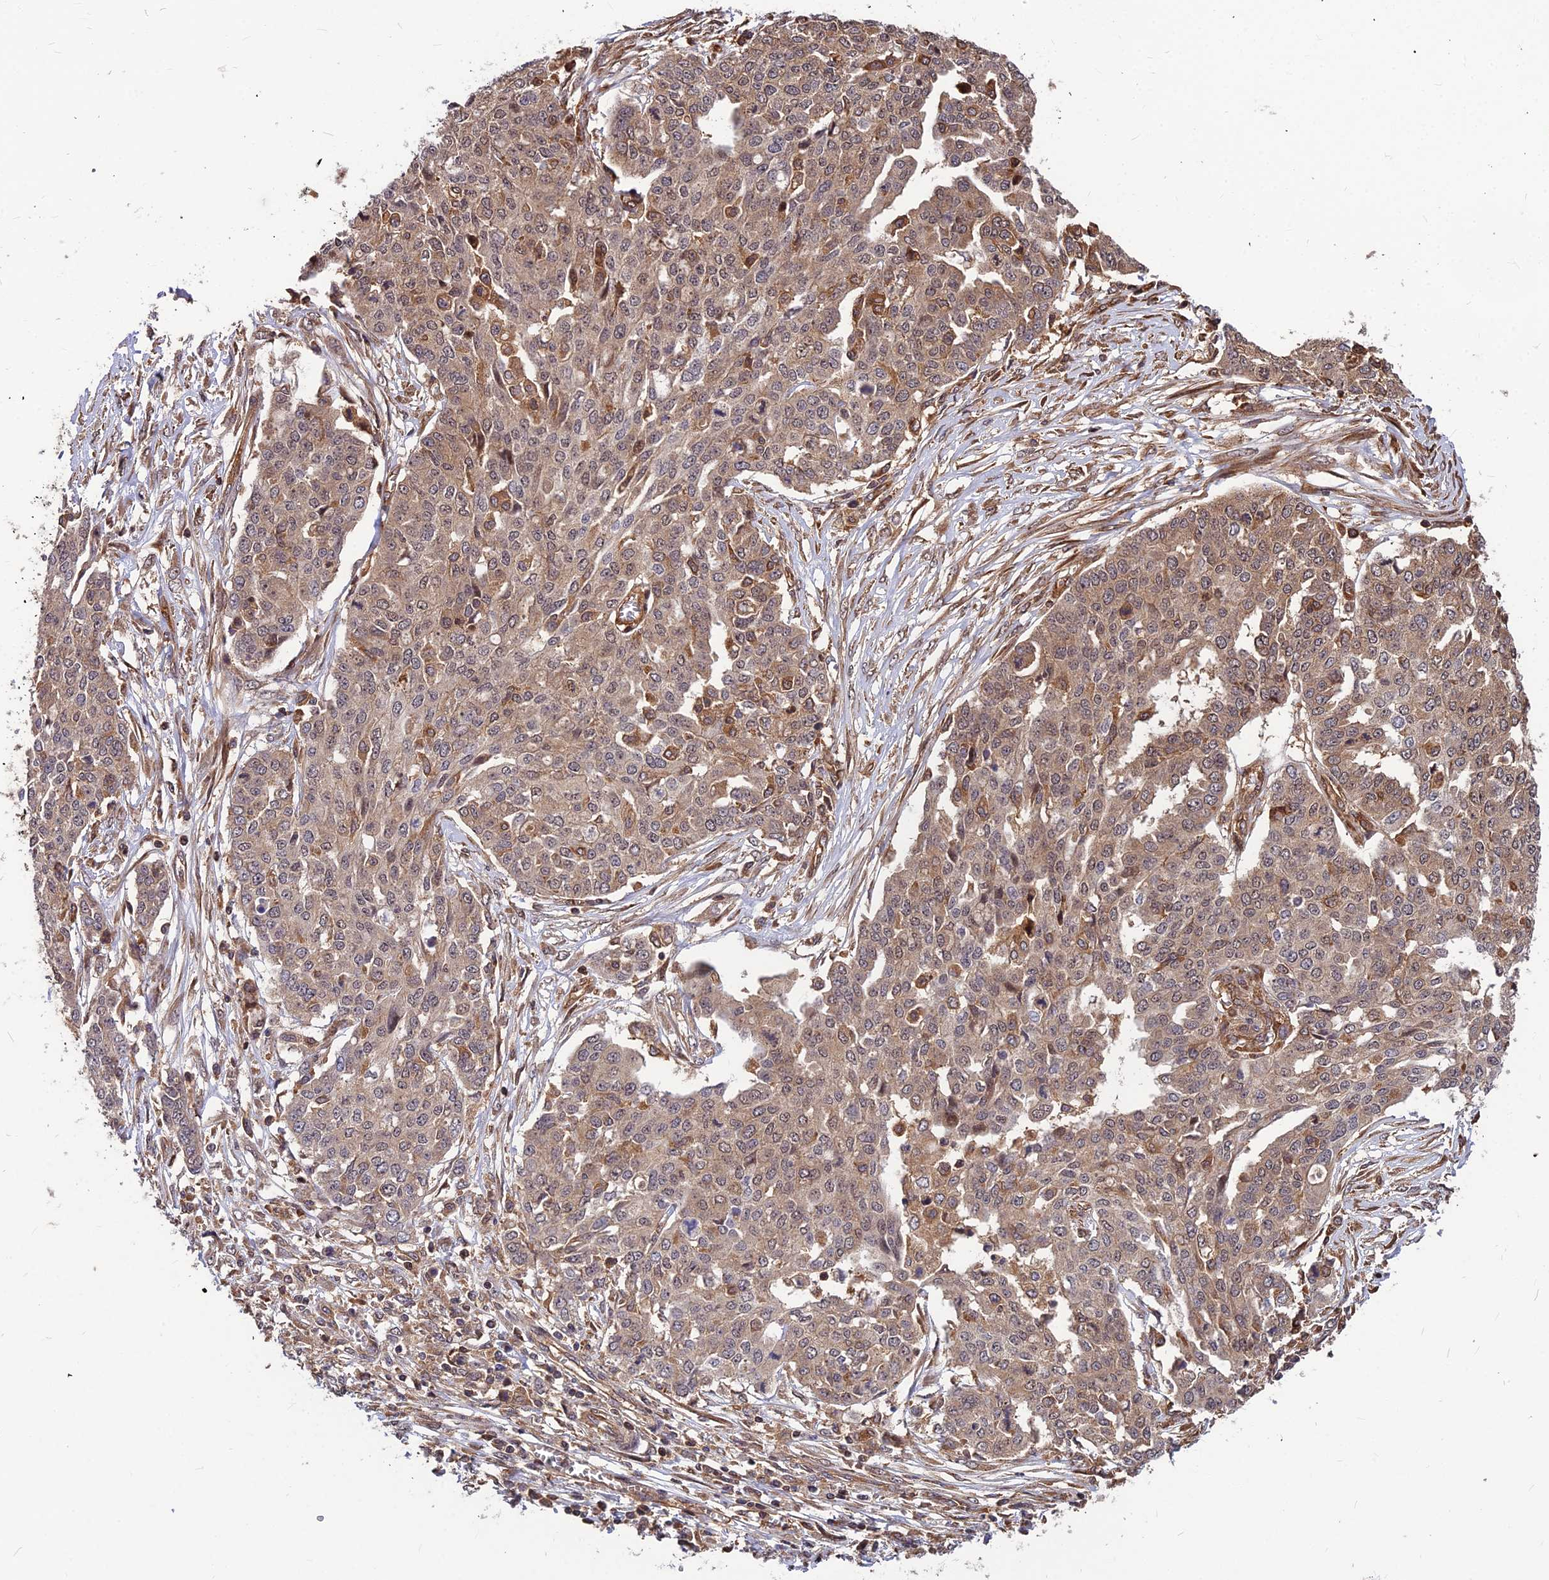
{"staining": {"intensity": "weak", "quantity": ">75%", "location": "cytoplasmic/membranous"}, "tissue": "ovarian cancer", "cell_type": "Tumor cells", "image_type": "cancer", "snomed": [{"axis": "morphology", "description": "Cystadenocarcinoma, serous, NOS"}, {"axis": "topography", "description": "Soft tissue"}, {"axis": "topography", "description": "Ovary"}], "caption": "A photomicrograph of human ovarian cancer stained for a protein shows weak cytoplasmic/membranous brown staining in tumor cells.", "gene": "ZNF467", "patient": {"sex": "female", "age": 57}}